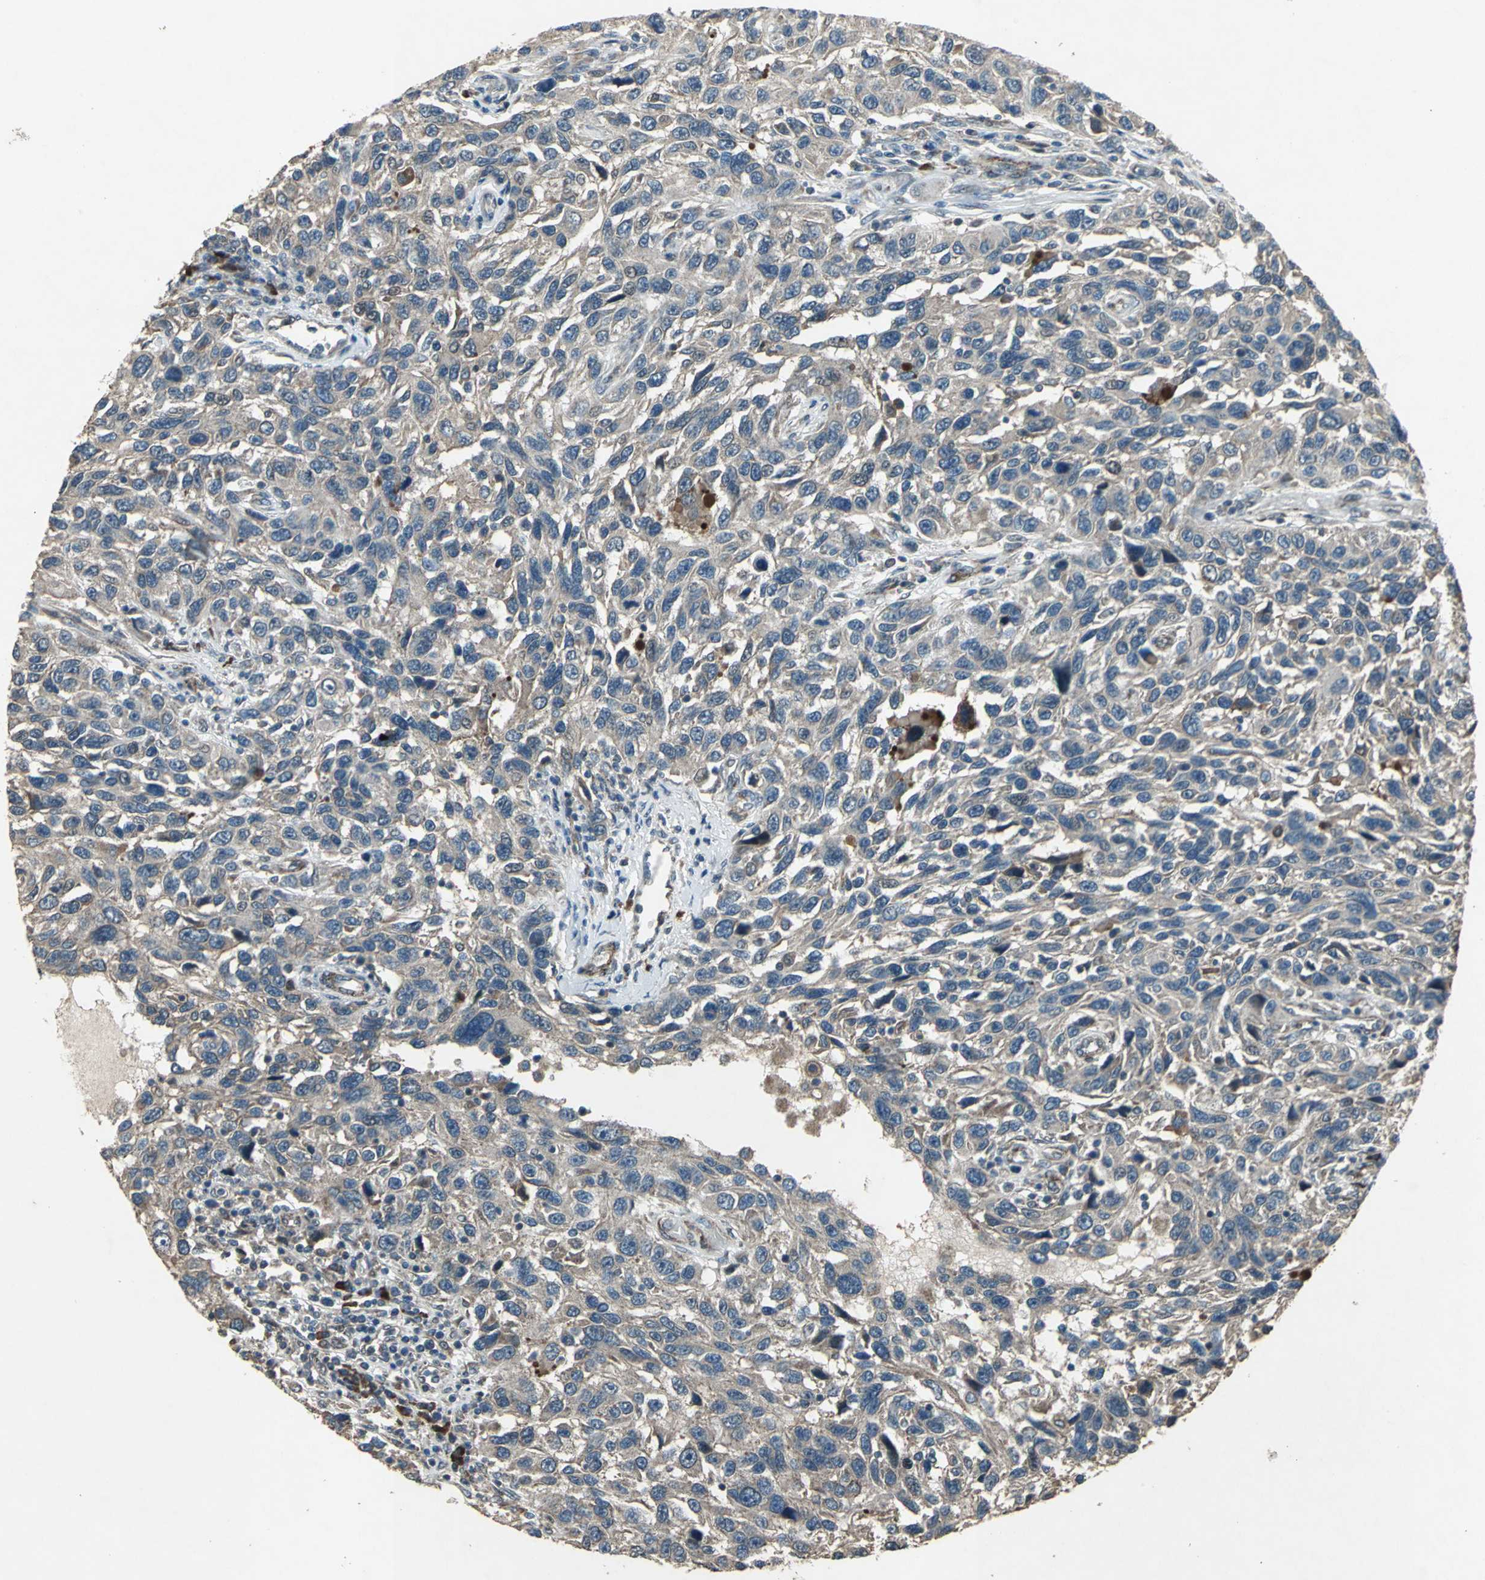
{"staining": {"intensity": "moderate", "quantity": "25%-75%", "location": "cytoplasmic/membranous"}, "tissue": "melanoma", "cell_type": "Tumor cells", "image_type": "cancer", "snomed": [{"axis": "morphology", "description": "Malignant melanoma, NOS"}, {"axis": "topography", "description": "Skin"}], "caption": "IHC staining of malignant melanoma, which displays medium levels of moderate cytoplasmic/membranous positivity in about 25%-75% of tumor cells indicating moderate cytoplasmic/membranous protein expression. The staining was performed using DAB (3,3'-diaminobenzidine) (brown) for protein detection and nuclei were counterstained in hematoxylin (blue).", "gene": "SEPTIN4", "patient": {"sex": "male", "age": 53}}